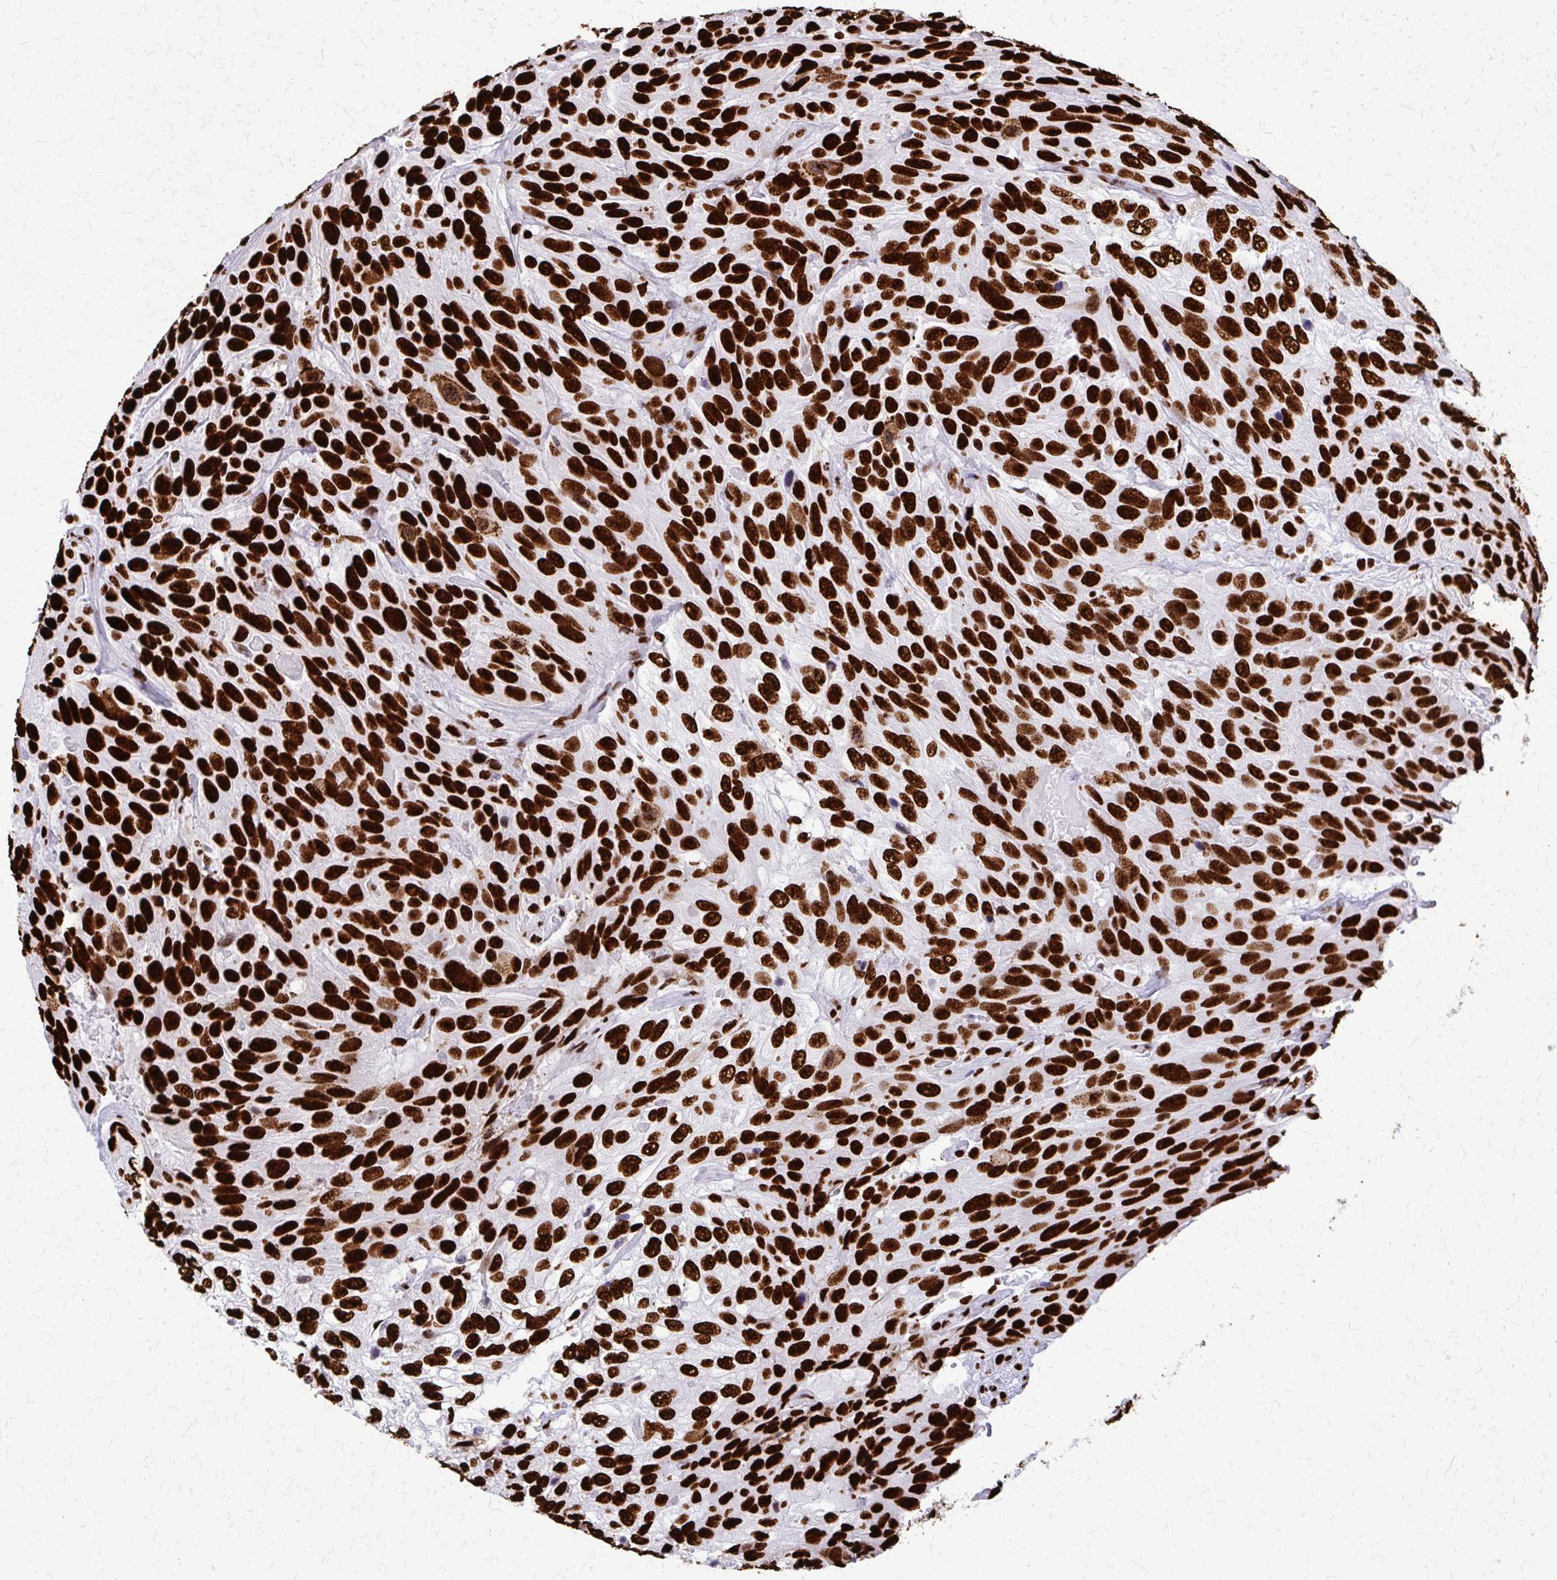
{"staining": {"intensity": "strong", "quantity": ">75%", "location": "nuclear"}, "tissue": "urothelial cancer", "cell_type": "Tumor cells", "image_type": "cancer", "snomed": [{"axis": "morphology", "description": "Urothelial carcinoma, High grade"}, {"axis": "topography", "description": "Urinary bladder"}], "caption": "A brown stain shows strong nuclear positivity of a protein in human urothelial cancer tumor cells.", "gene": "SFPQ", "patient": {"sex": "female", "age": 70}}